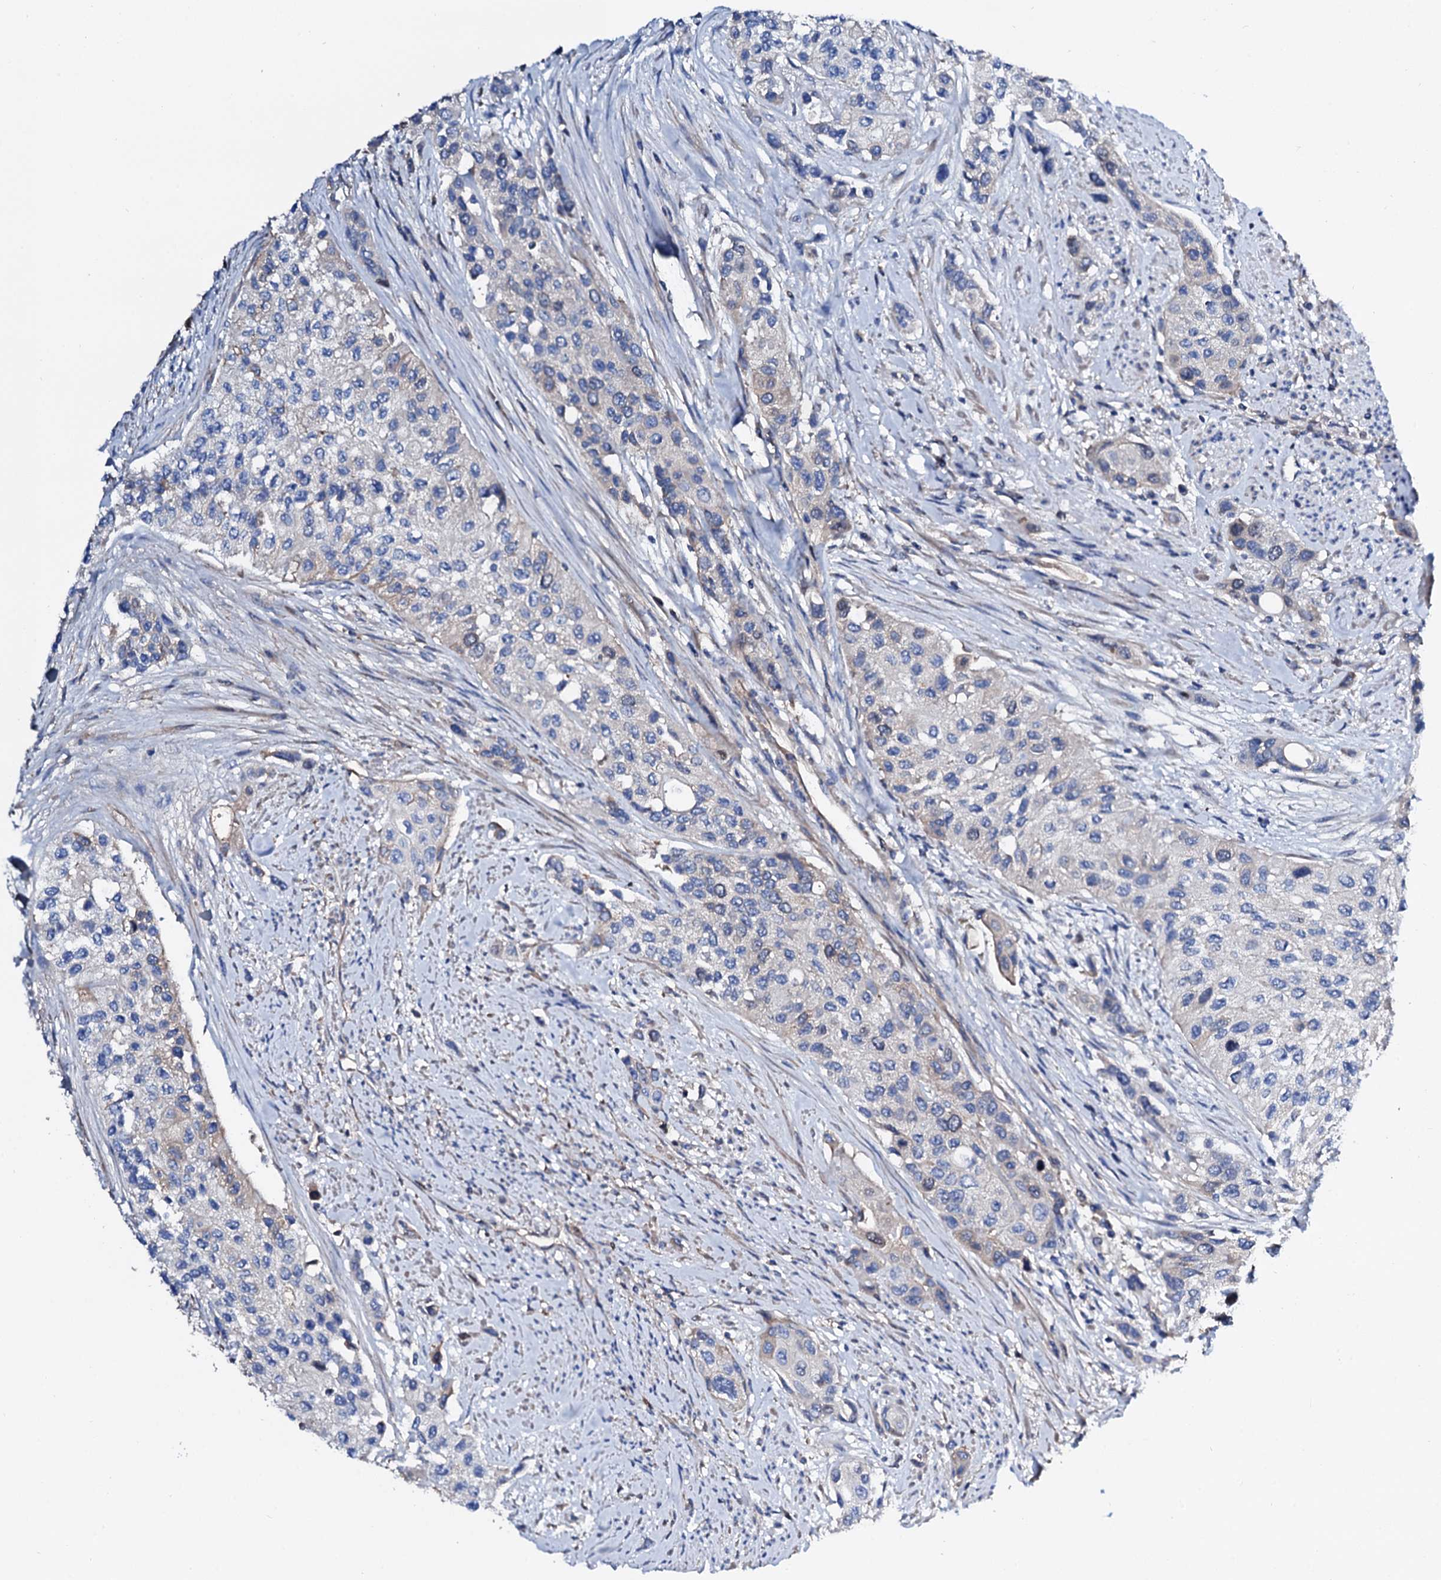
{"staining": {"intensity": "negative", "quantity": "none", "location": "none"}, "tissue": "urothelial cancer", "cell_type": "Tumor cells", "image_type": "cancer", "snomed": [{"axis": "morphology", "description": "Normal tissue, NOS"}, {"axis": "morphology", "description": "Urothelial carcinoma, High grade"}, {"axis": "topography", "description": "Vascular tissue"}, {"axis": "topography", "description": "Urinary bladder"}], "caption": "Tumor cells show no significant protein positivity in urothelial cancer.", "gene": "CSKMT", "patient": {"sex": "female", "age": 56}}